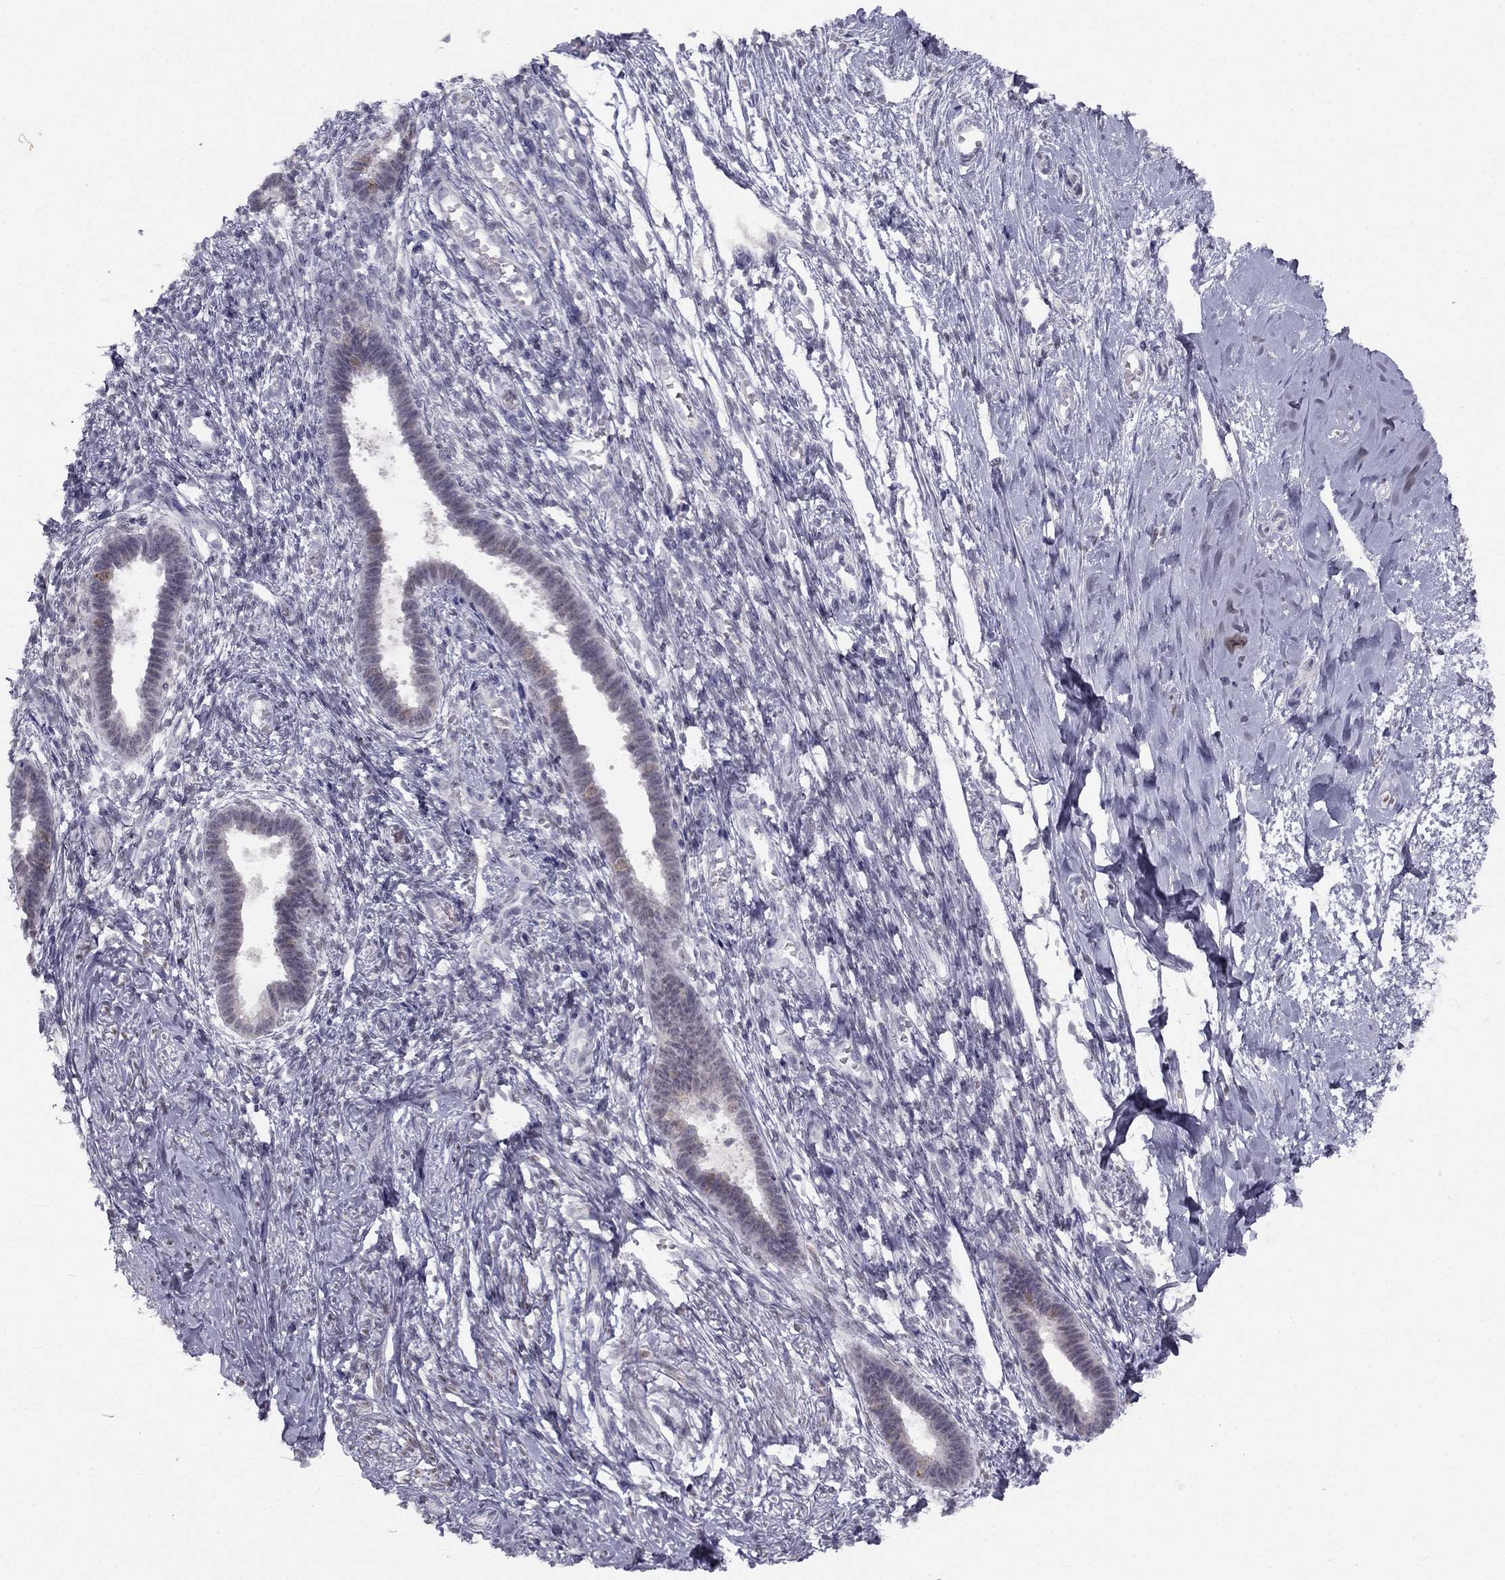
{"staining": {"intensity": "weak", "quantity": "<25%", "location": "nuclear"}, "tissue": "endometrium", "cell_type": "Cells in endometrial stroma", "image_type": "normal", "snomed": [{"axis": "morphology", "description": "Normal tissue, NOS"}, {"axis": "topography", "description": "Cervix"}, {"axis": "topography", "description": "Endometrium"}], "caption": "Immunohistochemical staining of normal human endometrium reveals no significant expression in cells in endometrial stroma.", "gene": "TRPS1", "patient": {"sex": "female", "age": 37}}